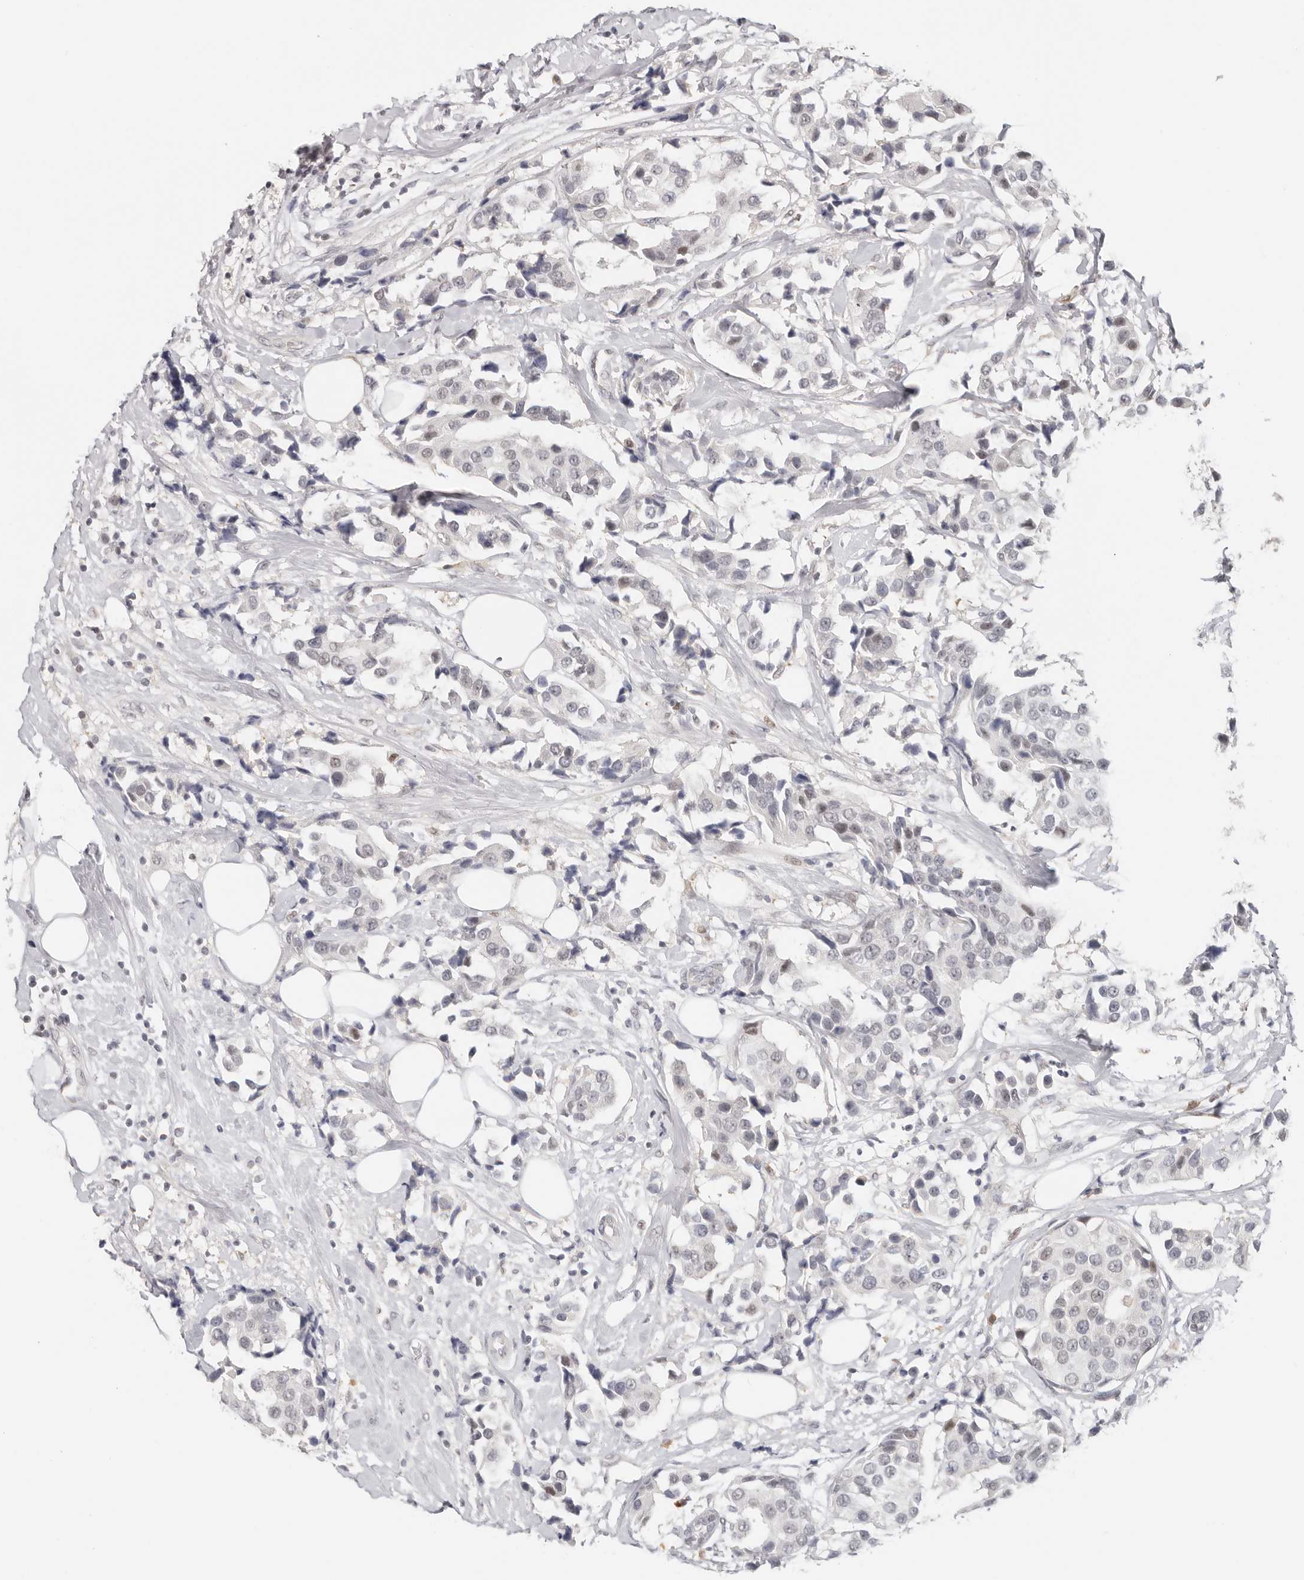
{"staining": {"intensity": "negative", "quantity": "none", "location": "none"}, "tissue": "breast cancer", "cell_type": "Tumor cells", "image_type": "cancer", "snomed": [{"axis": "morphology", "description": "Normal tissue, NOS"}, {"axis": "morphology", "description": "Duct carcinoma"}, {"axis": "topography", "description": "Breast"}], "caption": "High magnification brightfield microscopy of breast cancer (intraductal carcinoma) stained with DAB (brown) and counterstained with hematoxylin (blue): tumor cells show no significant positivity.", "gene": "LARP7", "patient": {"sex": "female", "age": 39}}